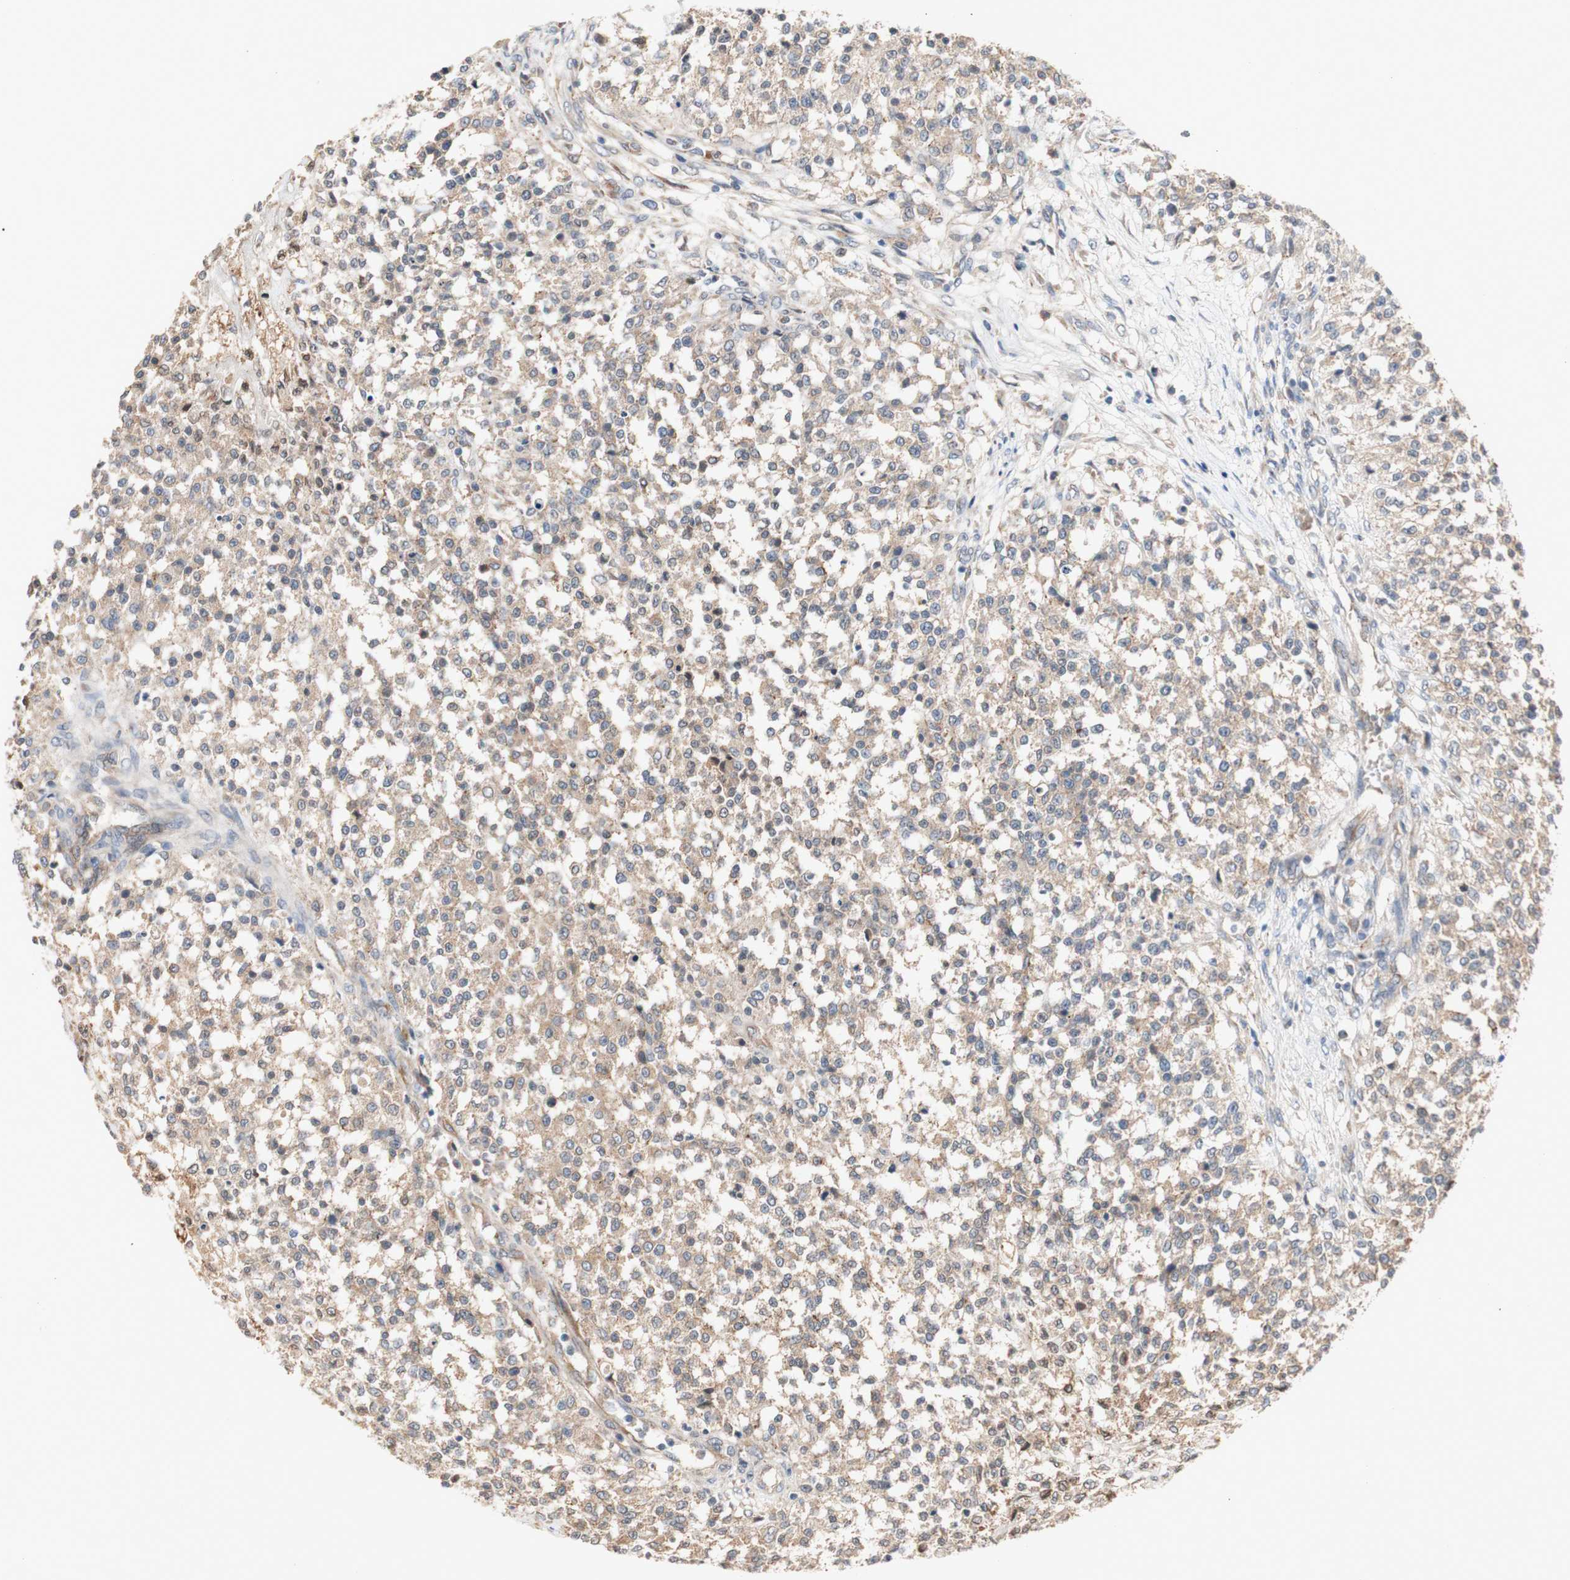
{"staining": {"intensity": "weak", "quantity": ">75%", "location": "cytoplasmic/membranous,nuclear"}, "tissue": "testis cancer", "cell_type": "Tumor cells", "image_type": "cancer", "snomed": [{"axis": "morphology", "description": "Seminoma, NOS"}, {"axis": "topography", "description": "Testis"}], "caption": "A brown stain shows weak cytoplasmic/membranous and nuclear positivity of a protein in testis cancer tumor cells. The staining is performed using DAB (3,3'-diaminobenzidine) brown chromogen to label protein expression. The nuclei are counter-stained blue using hematoxylin.", "gene": "PDGFB", "patient": {"sex": "male", "age": 59}}